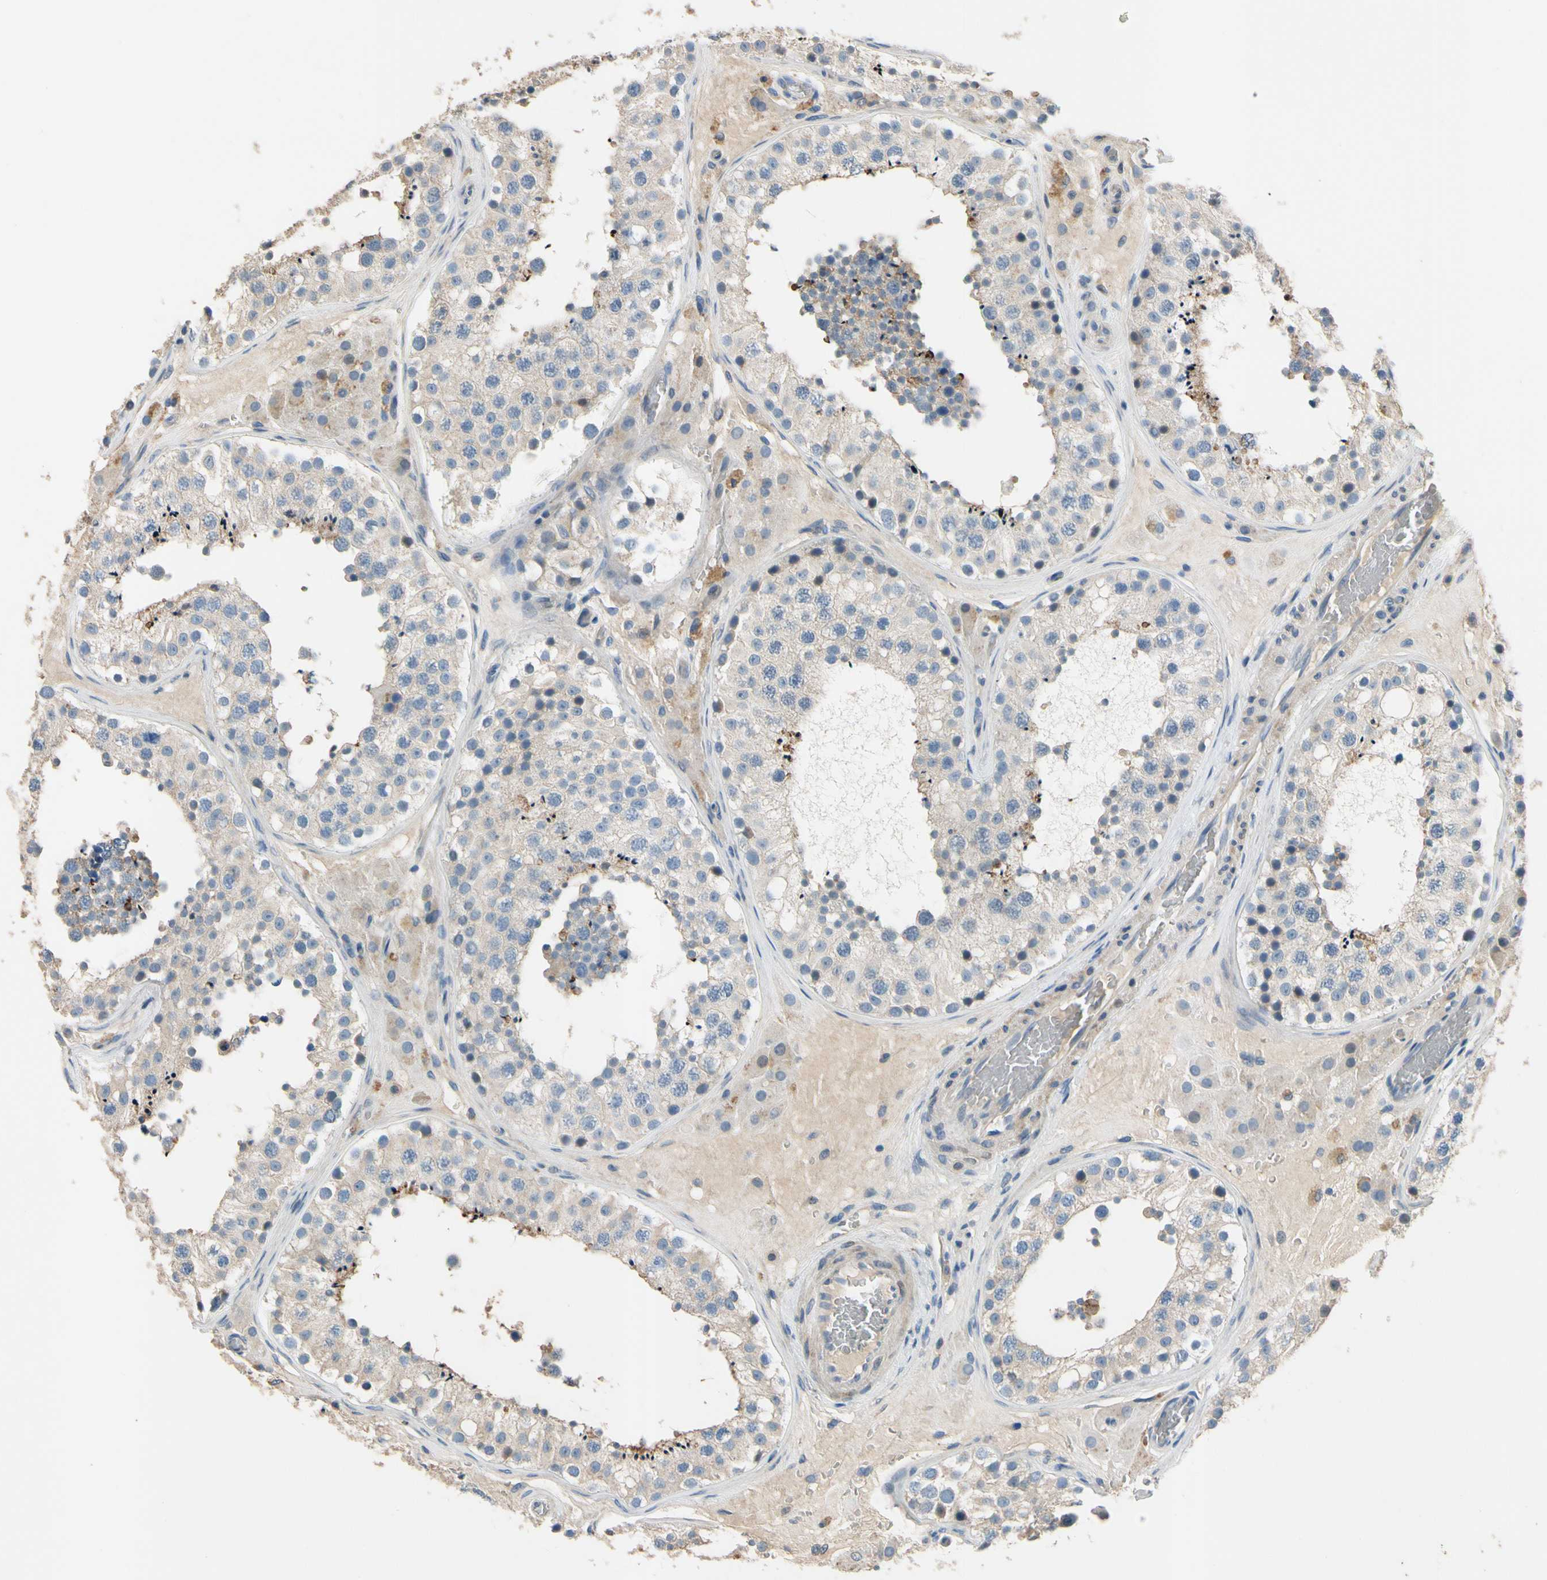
{"staining": {"intensity": "moderate", "quantity": "<25%", "location": "cytoplasmic/membranous"}, "tissue": "testis", "cell_type": "Cells in seminiferous ducts", "image_type": "normal", "snomed": [{"axis": "morphology", "description": "Normal tissue, NOS"}, {"axis": "topography", "description": "Testis"}], "caption": "Moderate cytoplasmic/membranous protein positivity is identified in approximately <25% of cells in seminiferous ducts in testis. (brown staining indicates protein expression, while blue staining denotes nuclei).", "gene": "SIGLEC5", "patient": {"sex": "male", "age": 26}}